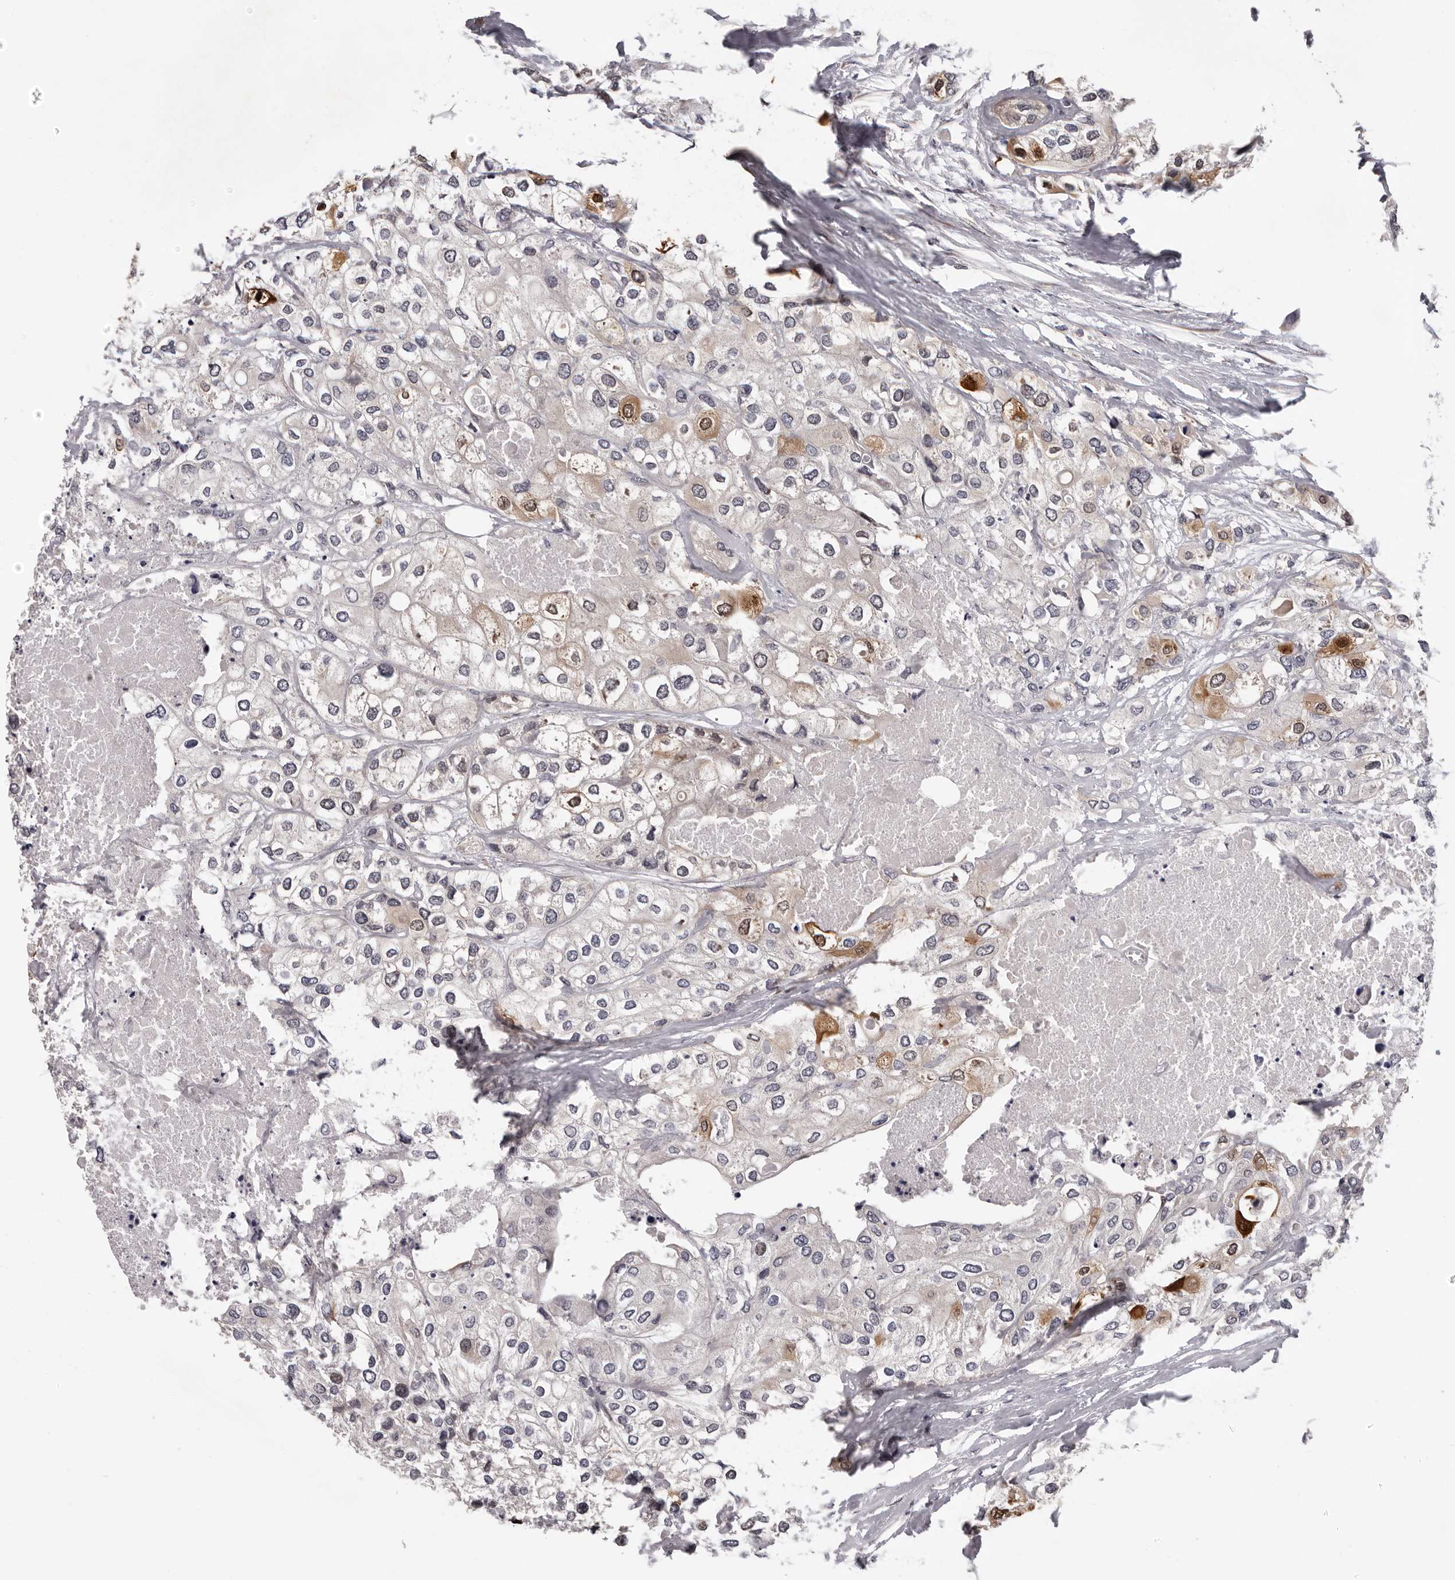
{"staining": {"intensity": "strong", "quantity": "<25%", "location": "cytoplasmic/membranous,nuclear"}, "tissue": "urothelial cancer", "cell_type": "Tumor cells", "image_type": "cancer", "snomed": [{"axis": "morphology", "description": "Urothelial carcinoma, High grade"}, {"axis": "topography", "description": "Urinary bladder"}], "caption": "Tumor cells display strong cytoplasmic/membranous and nuclear expression in about <25% of cells in urothelial cancer.", "gene": "MED8", "patient": {"sex": "male", "age": 64}}